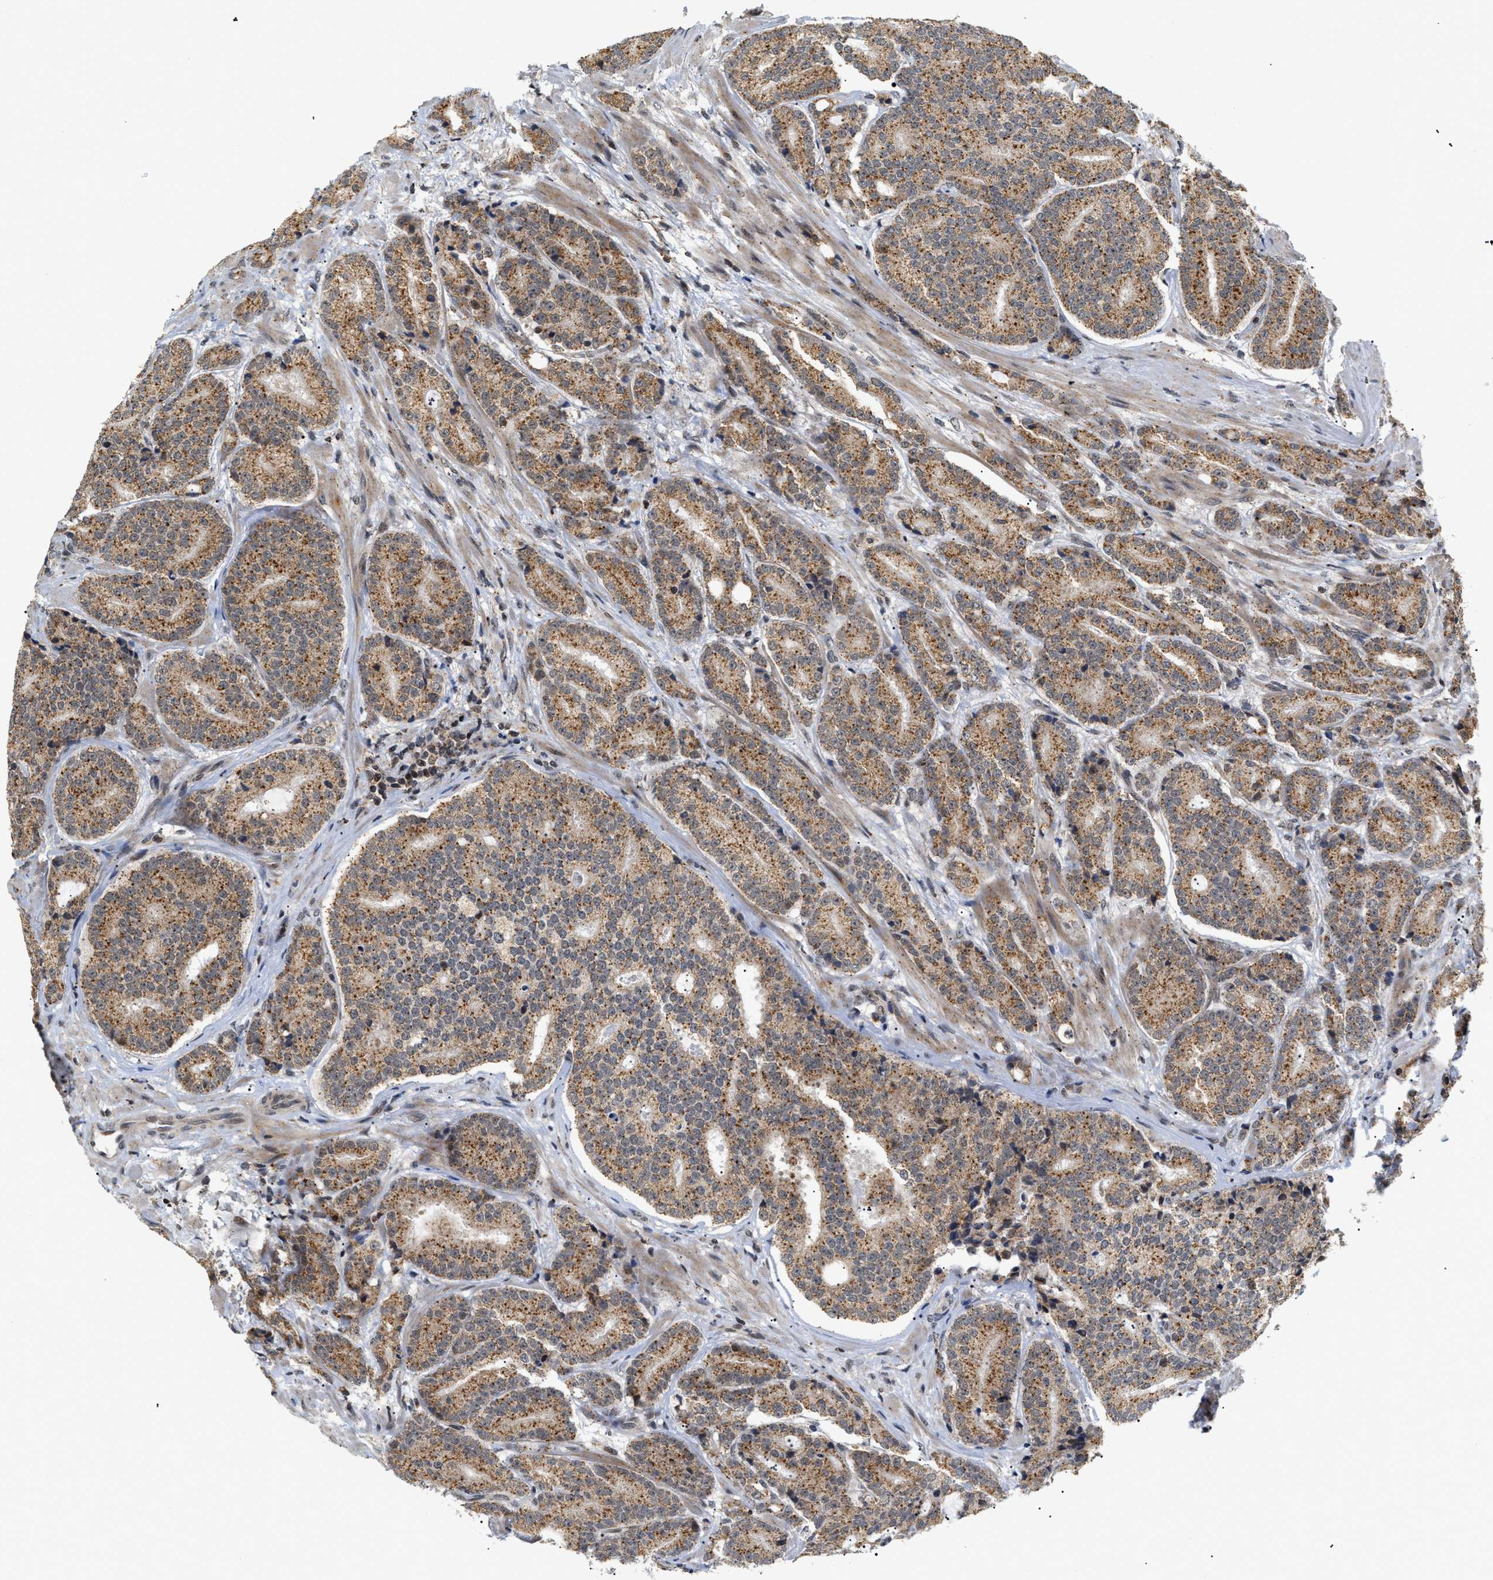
{"staining": {"intensity": "moderate", "quantity": ">75%", "location": "cytoplasmic/membranous"}, "tissue": "prostate cancer", "cell_type": "Tumor cells", "image_type": "cancer", "snomed": [{"axis": "morphology", "description": "Adenocarcinoma, High grade"}, {"axis": "topography", "description": "Prostate"}], "caption": "Protein positivity by immunohistochemistry (IHC) reveals moderate cytoplasmic/membranous positivity in approximately >75% of tumor cells in prostate adenocarcinoma (high-grade).", "gene": "ZBTB11", "patient": {"sex": "male", "age": 61}}